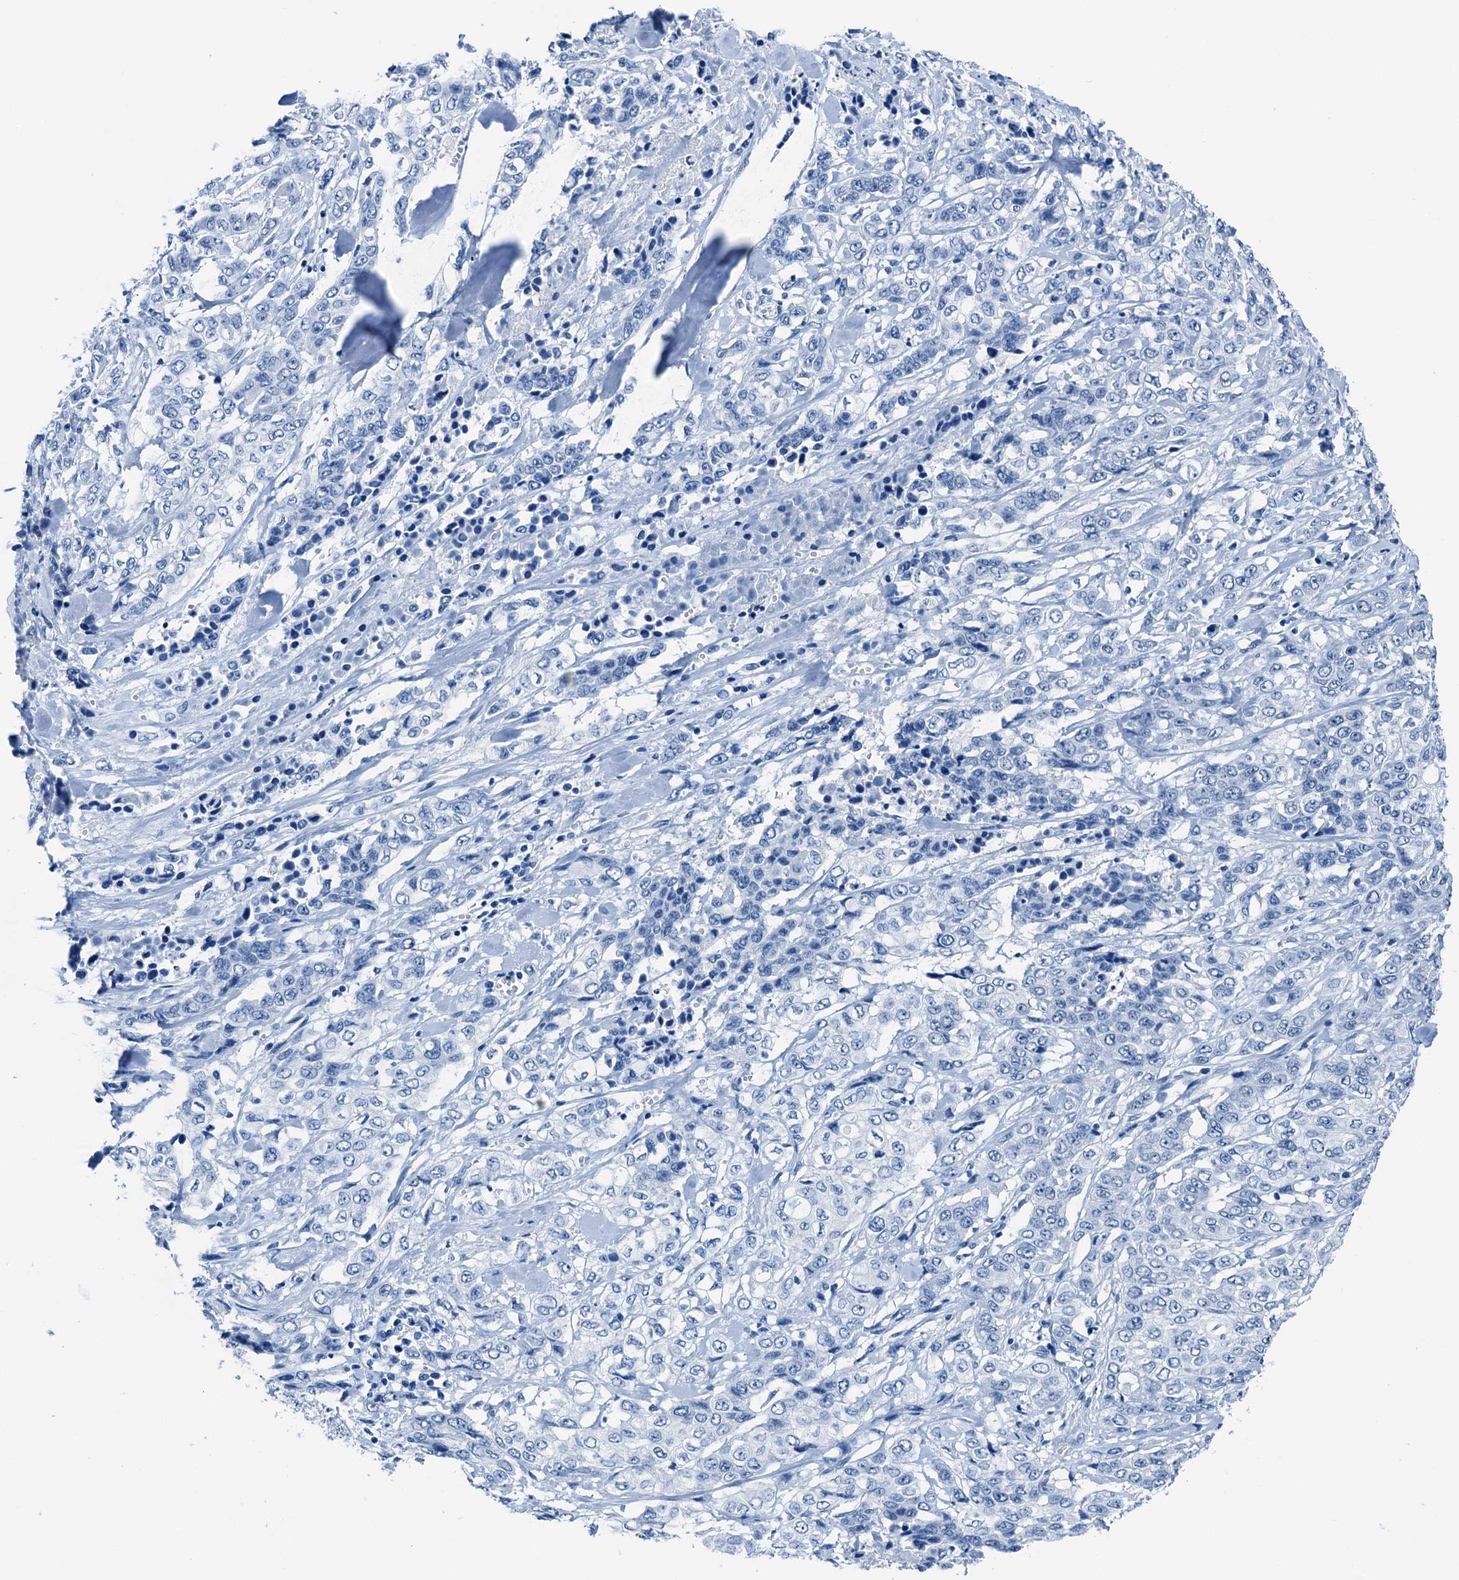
{"staining": {"intensity": "negative", "quantity": "none", "location": "none"}, "tissue": "stomach cancer", "cell_type": "Tumor cells", "image_type": "cancer", "snomed": [{"axis": "morphology", "description": "Adenocarcinoma, NOS"}, {"axis": "topography", "description": "Stomach, upper"}], "caption": "This is a micrograph of immunohistochemistry (IHC) staining of stomach cancer, which shows no expression in tumor cells. Nuclei are stained in blue.", "gene": "CBLN3", "patient": {"sex": "male", "age": 62}}